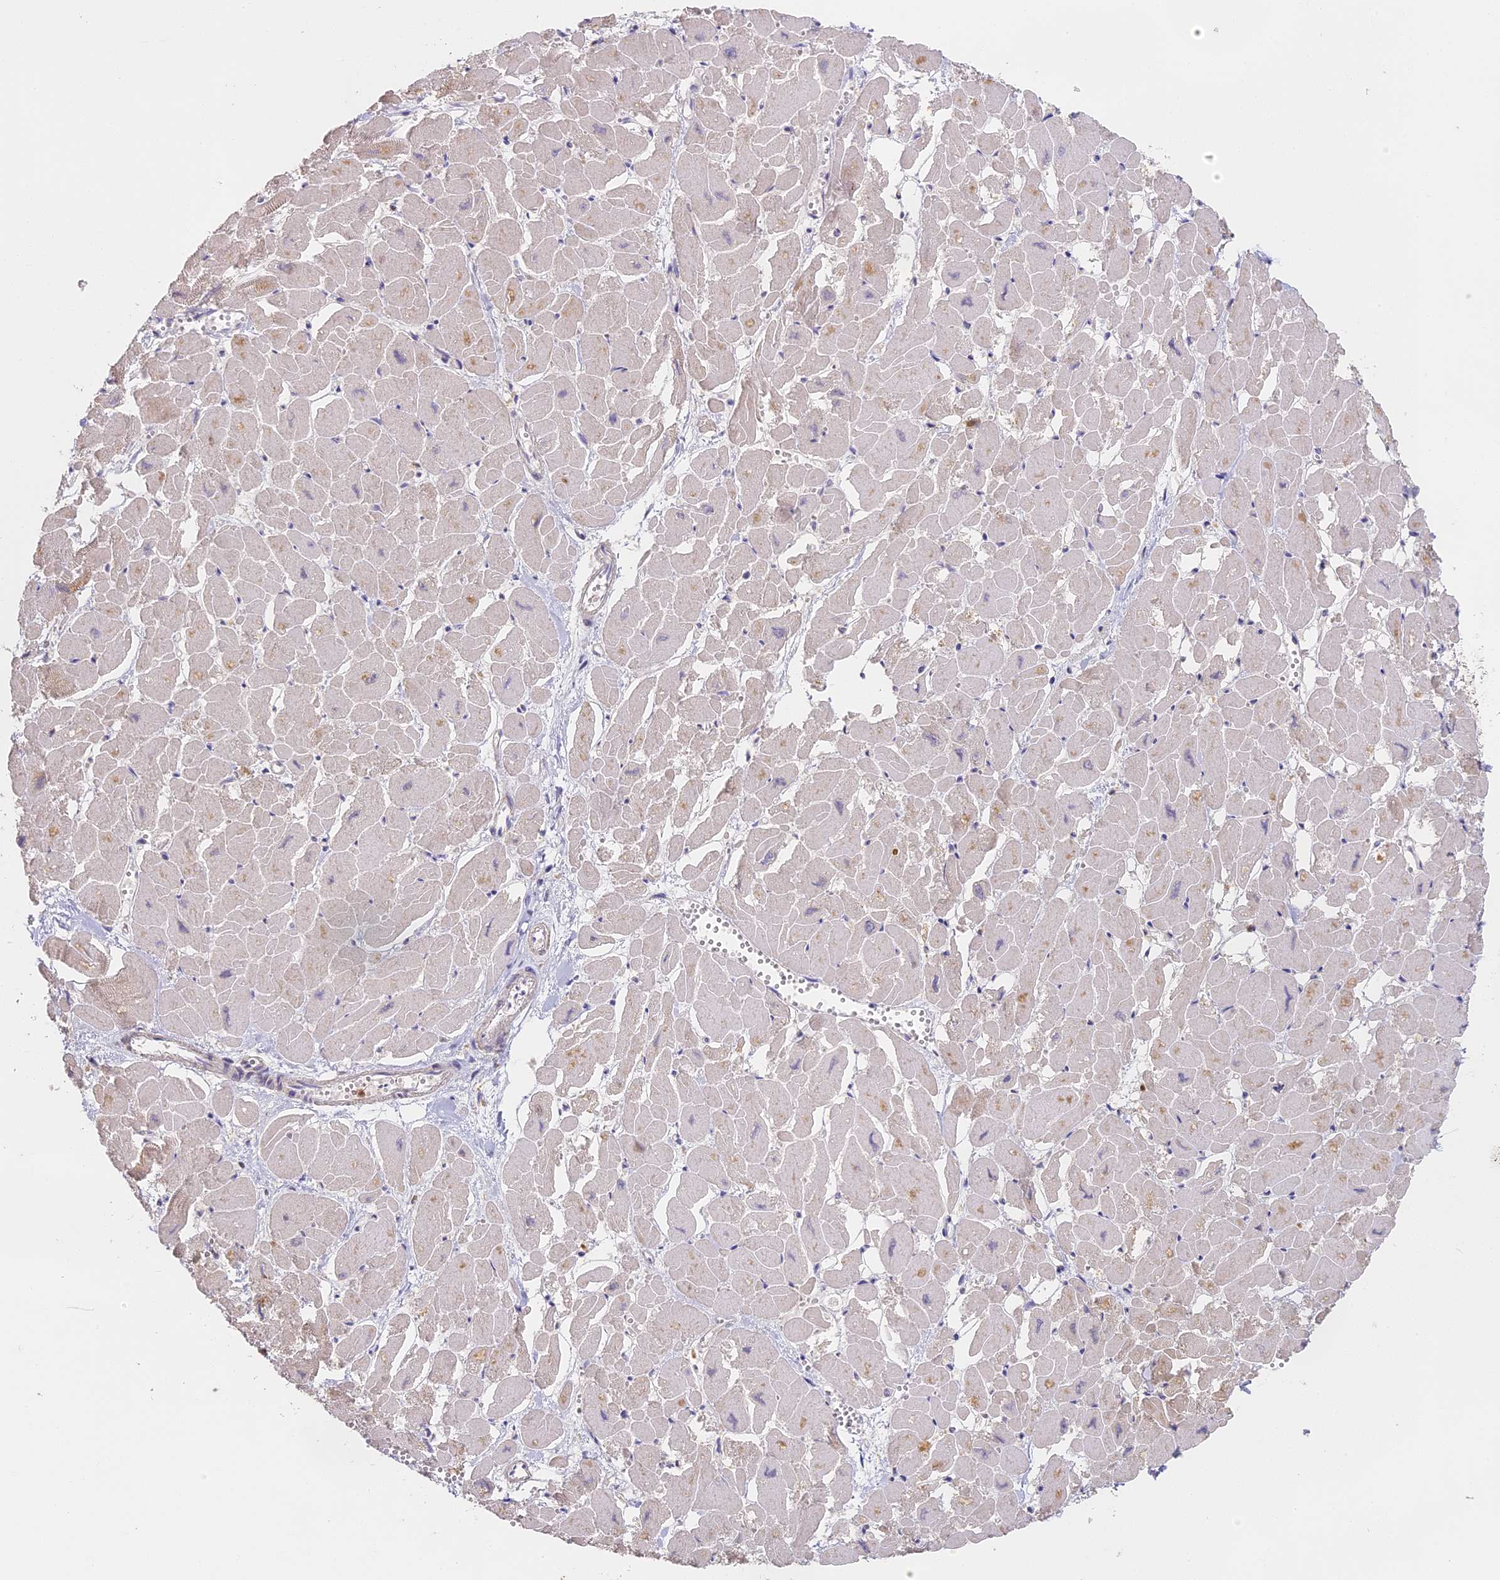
{"staining": {"intensity": "negative", "quantity": "none", "location": "none"}, "tissue": "heart muscle", "cell_type": "Cardiomyocytes", "image_type": "normal", "snomed": [{"axis": "morphology", "description": "Normal tissue, NOS"}, {"axis": "topography", "description": "Heart"}], "caption": "A photomicrograph of heart muscle stained for a protein demonstrates no brown staining in cardiomyocytes.", "gene": "NCF4", "patient": {"sex": "male", "age": 54}}